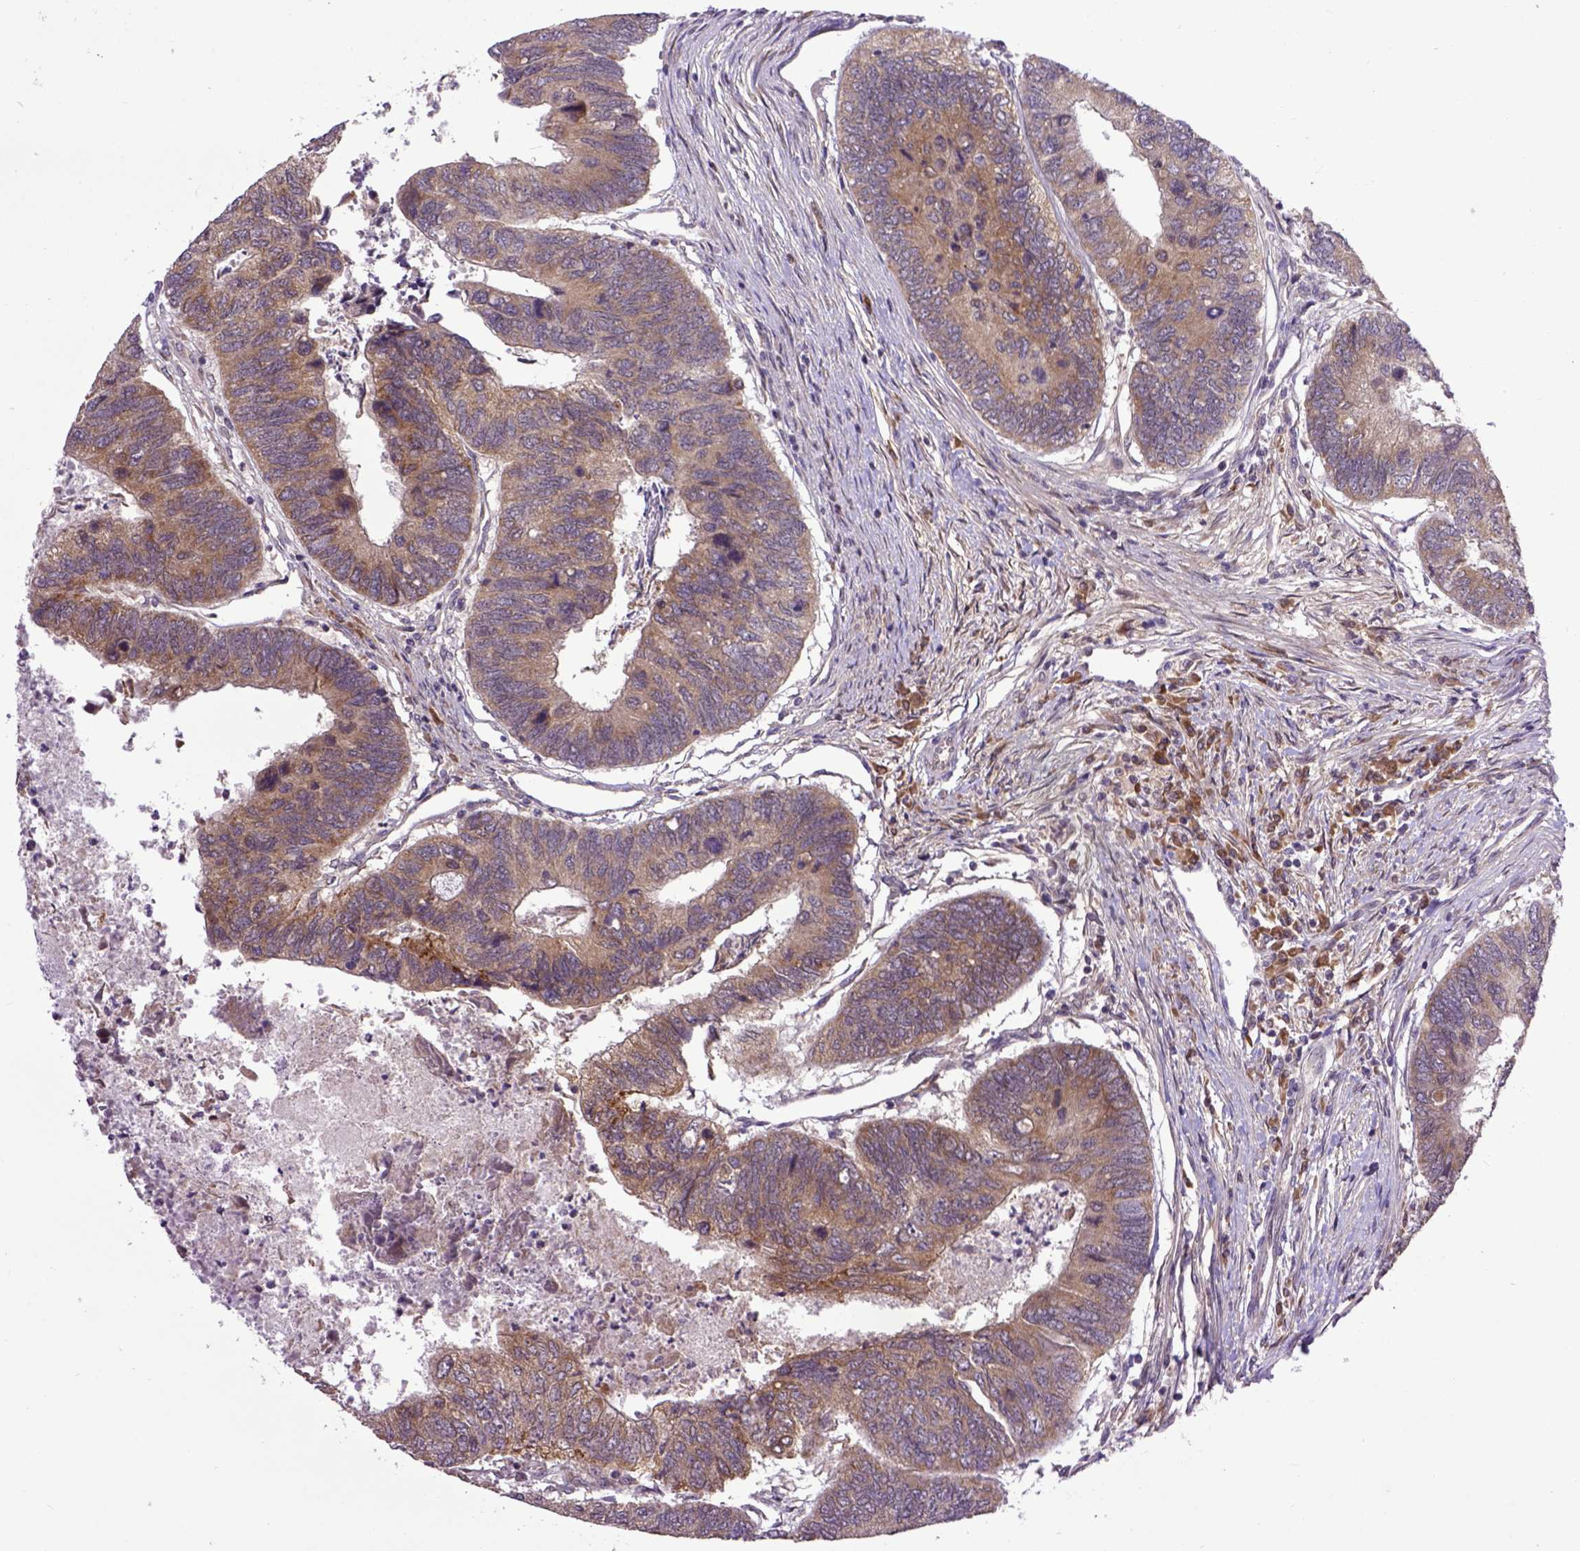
{"staining": {"intensity": "weak", "quantity": ">75%", "location": "cytoplasmic/membranous"}, "tissue": "colorectal cancer", "cell_type": "Tumor cells", "image_type": "cancer", "snomed": [{"axis": "morphology", "description": "Adenocarcinoma, NOS"}, {"axis": "topography", "description": "Colon"}], "caption": "Adenocarcinoma (colorectal) stained with a brown dye exhibits weak cytoplasmic/membranous positive staining in about >75% of tumor cells.", "gene": "ARL1", "patient": {"sex": "female", "age": 67}}